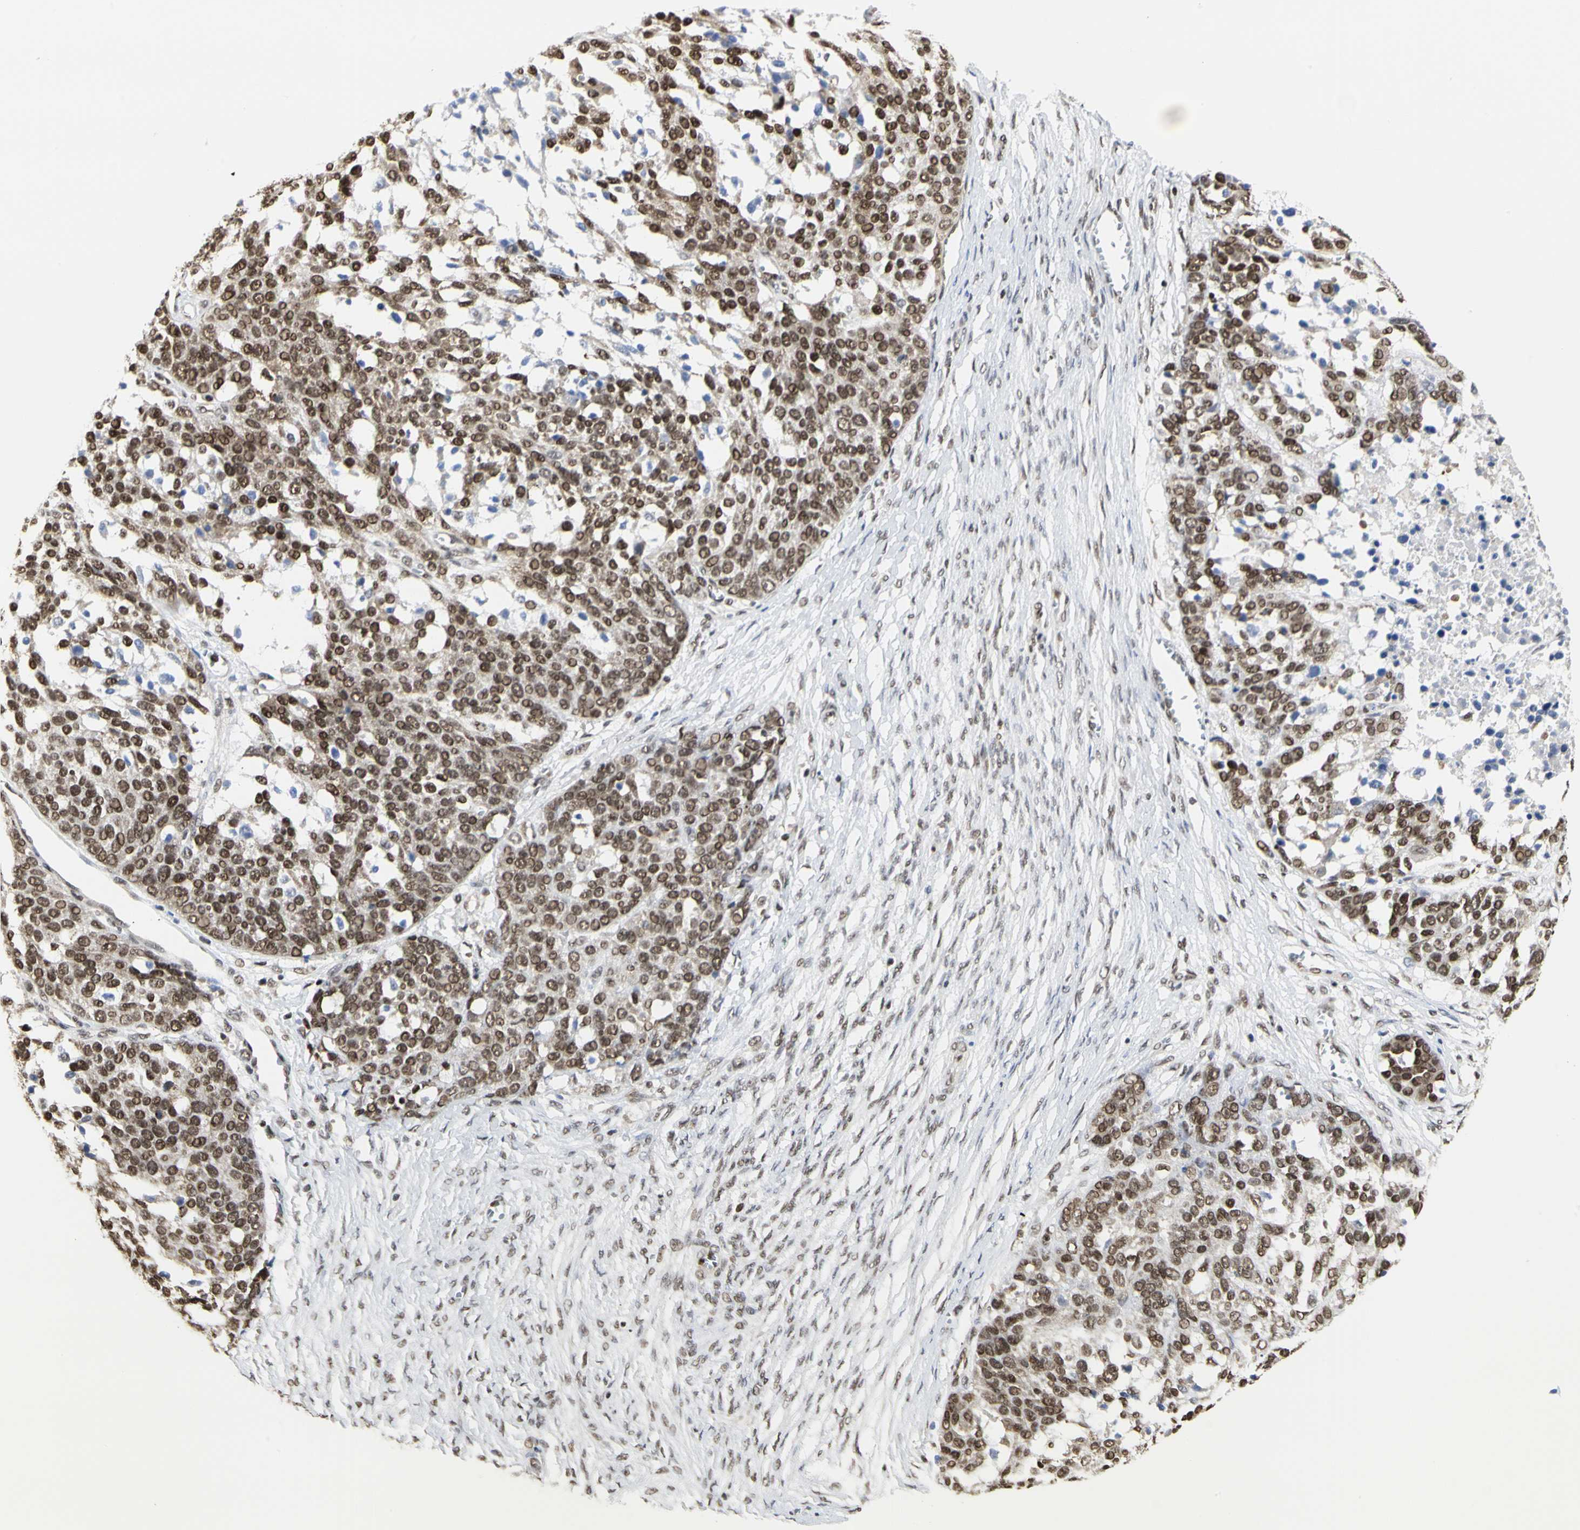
{"staining": {"intensity": "moderate", "quantity": ">75%", "location": "nuclear"}, "tissue": "ovarian cancer", "cell_type": "Tumor cells", "image_type": "cancer", "snomed": [{"axis": "morphology", "description": "Cystadenocarcinoma, serous, NOS"}, {"axis": "topography", "description": "Ovary"}], "caption": "Immunohistochemistry (IHC) (DAB) staining of ovarian cancer (serous cystadenocarcinoma) displays moderate nuclear protein positivity in about >75% of tumor cells. (IHC, brightfield microscopy, high magnification).", "gene": "PRMT3", "patient": {"sex": "female", "age": 44}}